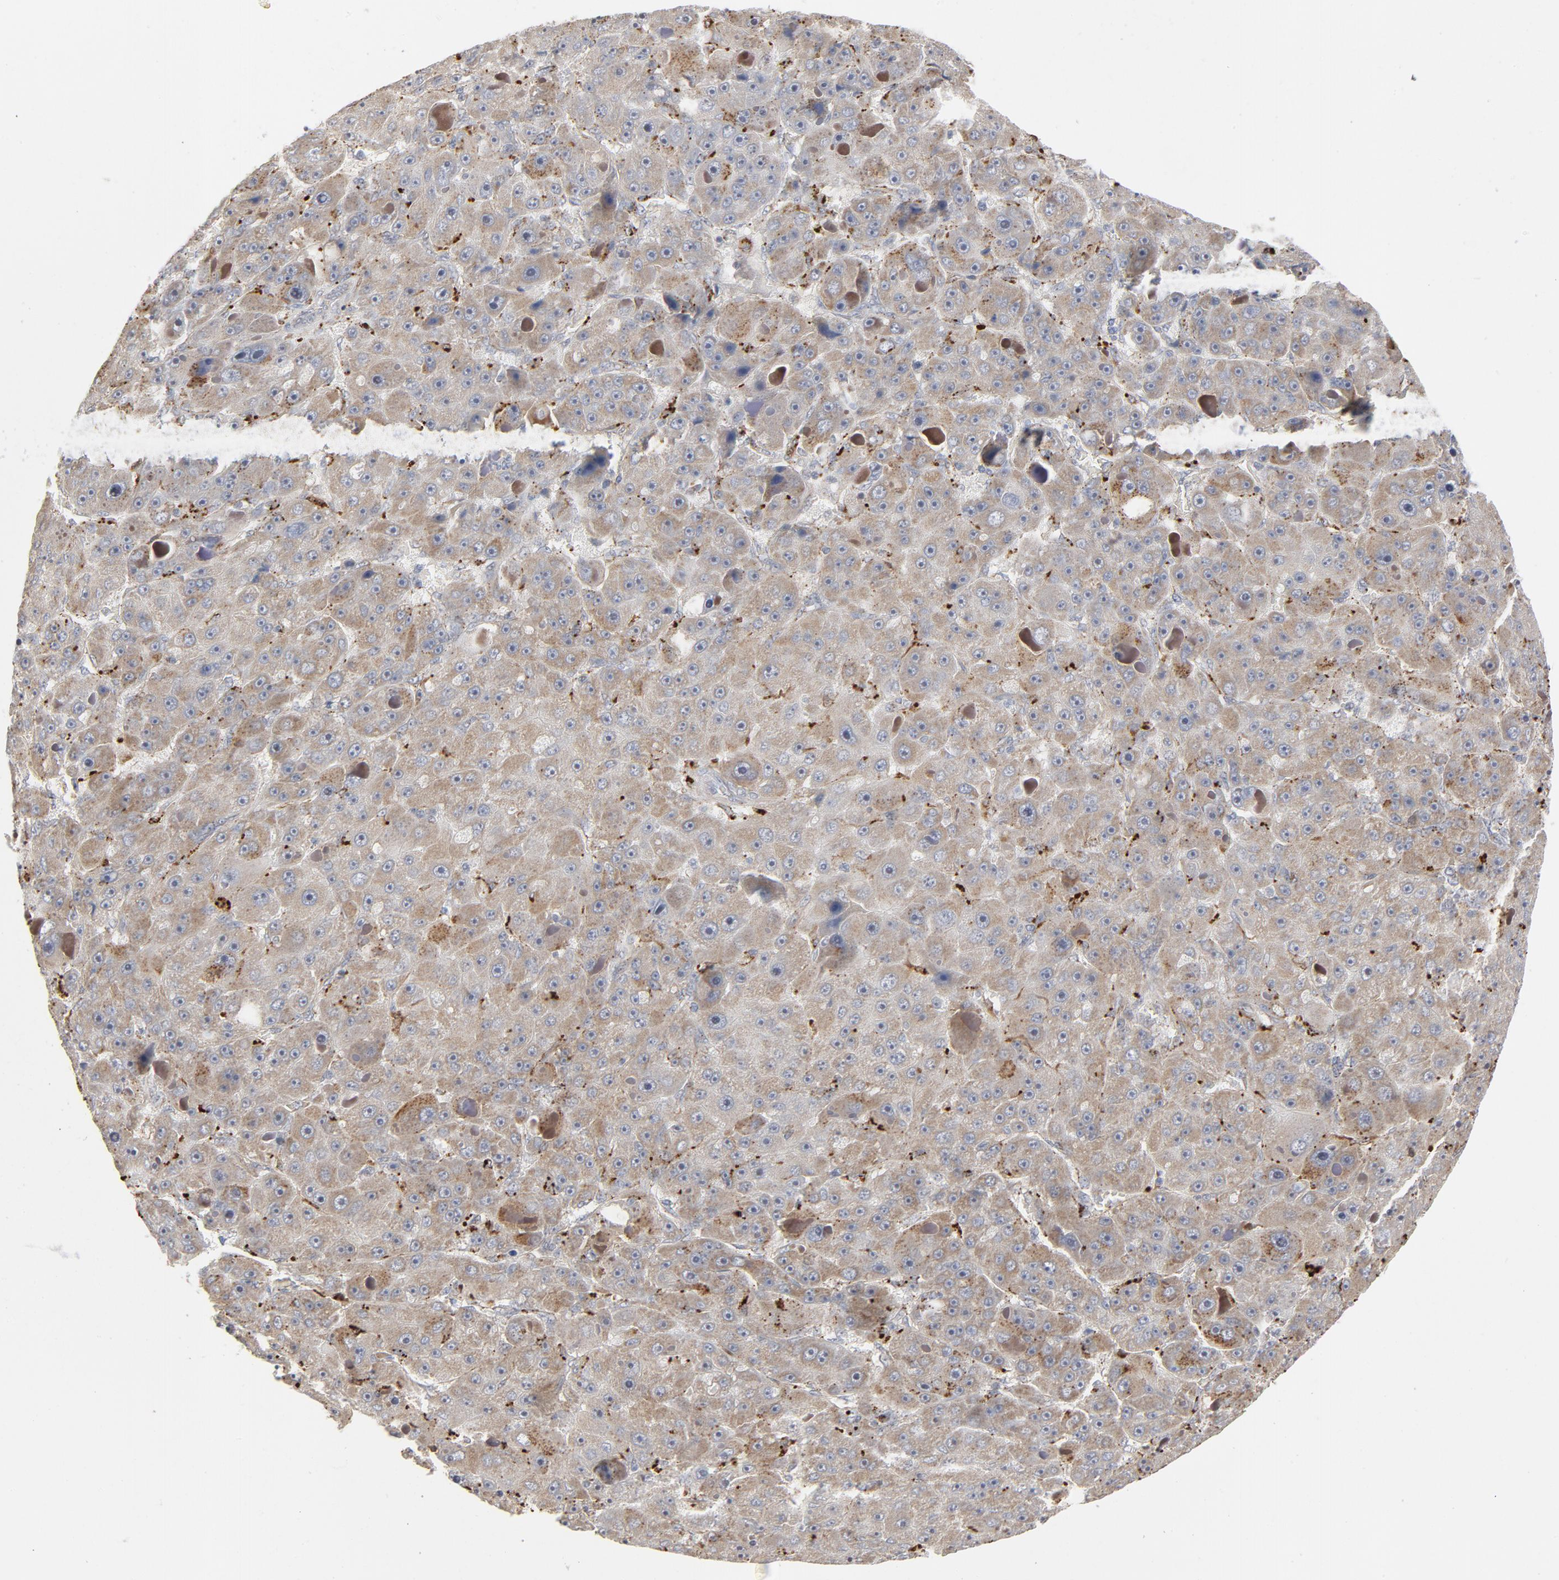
{"staining": {"intensity": "moderate", "quantity": "<25%", "location": "cytoplasmic/membranous"}, "tissue": "liver cancer", "cell_type": "Tumor cells", "image_type": "cancer", "snomed": [{"axis": "morphology", "description": "Carcinoma, Hepatocellular, NOS"}, {"axis": "topography", "description": "Liver"}], "caption": "Moderate cytoplasmic/membranous positivity is seen in approximately <25% of tumor cells in liver cancer (hepatocellular carcinoma).", "gene": "POMT2", "patient": {"sex": "male", "age": 76}}